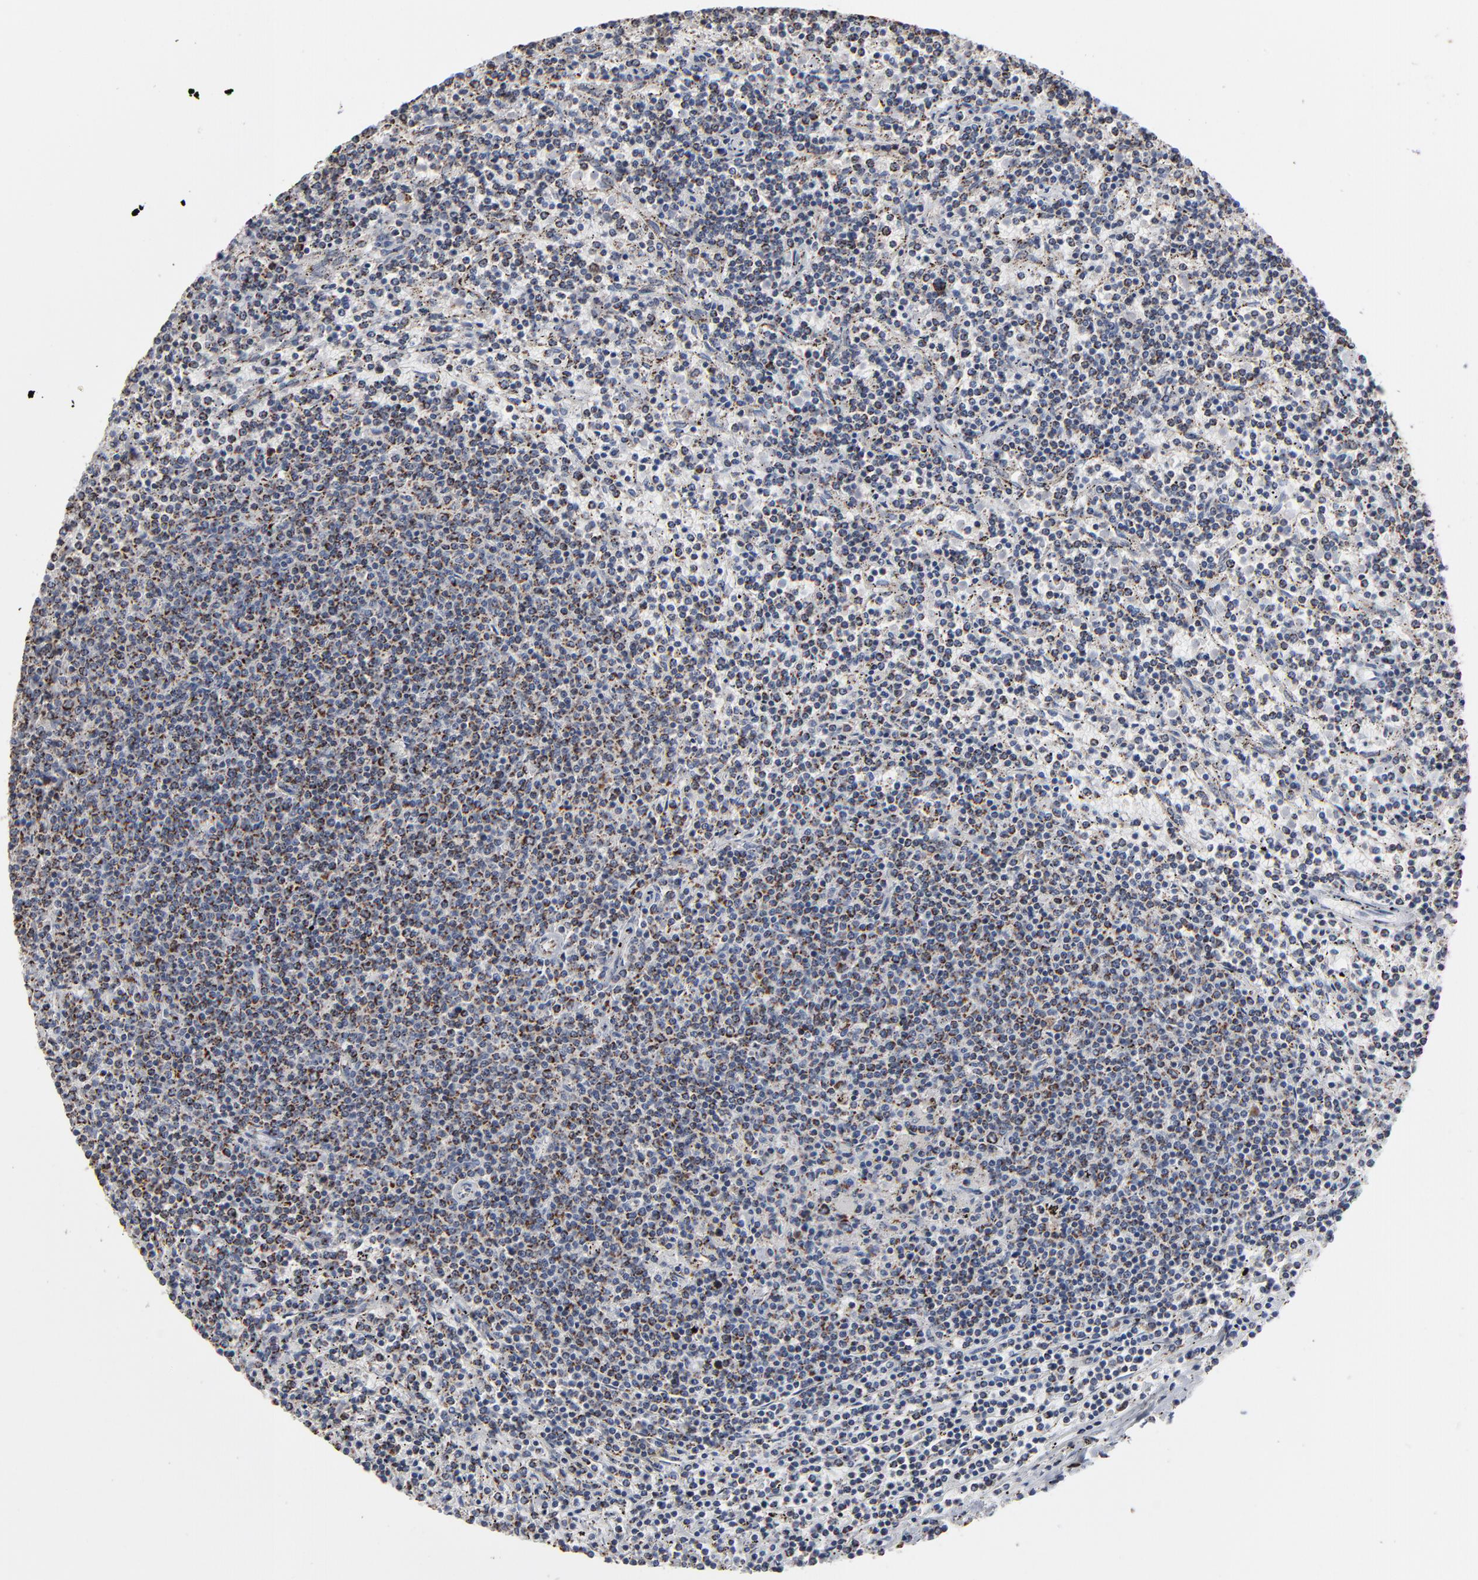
{"staining": {"intensity": "strong", "quantity": "25%-75%", "location": "cytoplasmic/membranous"}, "tissue": "lymphoma", "cell_type": "Tumor cells", "image_type": "cancer", "snomed": [{"axis": "morphology", "description": "Malignant lymphoma, non-Hodgkin's type, Low grade"}, {"axis": "topography", "description": "Spleen"}], "caption": "Protein staining demonstrates strong cytoplasmic/membranous positivity in about 25%-75% of tumor cells in lymphoma.", "gene": "UQCRC1", "patient": {"sex": "female", "age": 50}}